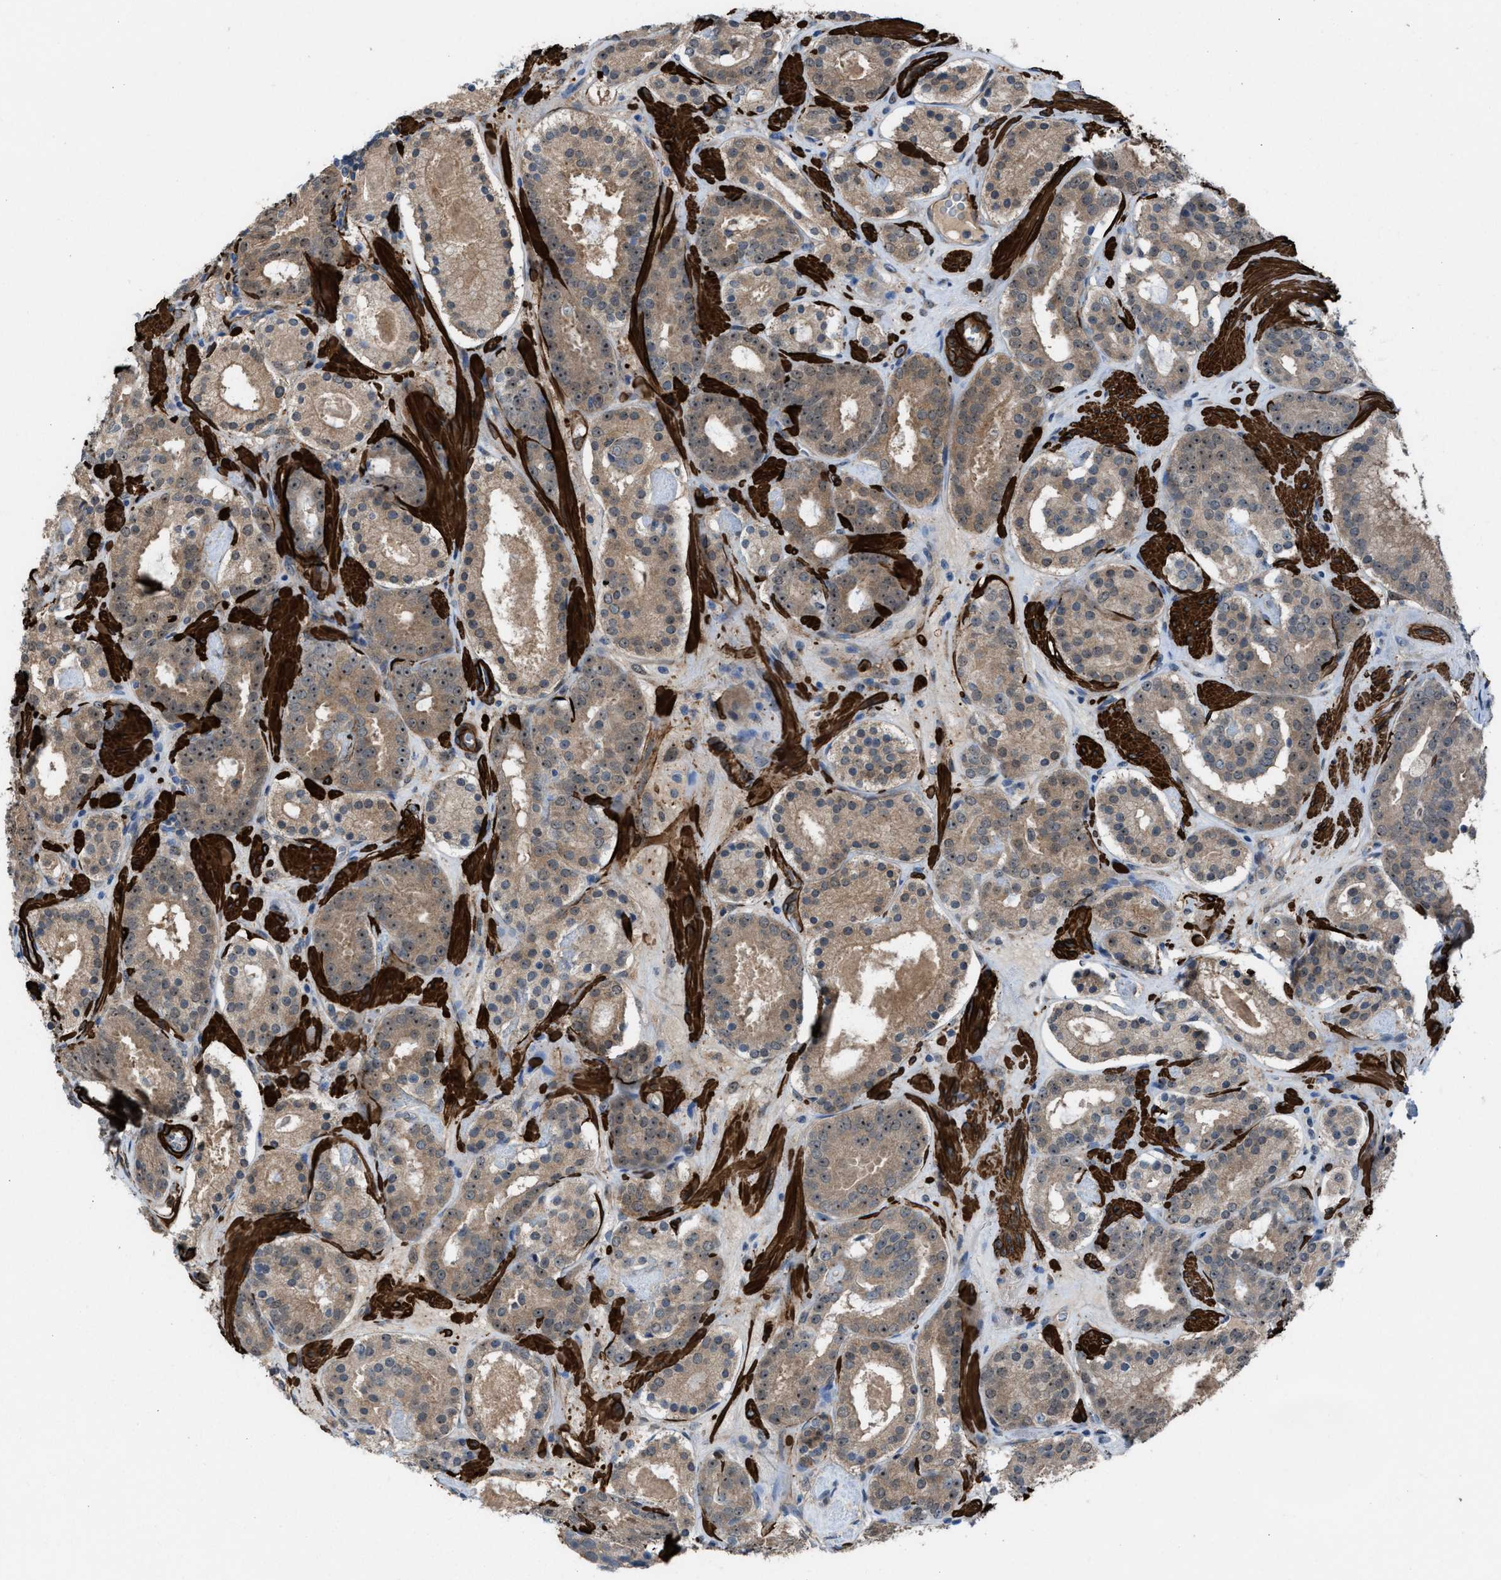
{"staining": {"intensity": "weak", "quantity": ">75%", "location": "cytoplasmic/membranous,nuclear"}, "tissue": "prostate cancer", "cell_type": "Tumor cells", "image_type": "cancer", "snomed": [{"axis": "morphology", "description": "Adenocarcinoma, Low grade"}, {"axis": "topography", "description": "Prostate"}], "caption": "Protein staining exhibits weak cytoplasmic/membranous and nuclear staining in approximately >75% of tumor cells in adenocarcinoma (low-grade) (prostate). The protein of interest is stained brown, and the nuclei are stained in blue (DAB (3,3'-diaminobenzidine) IHC with brightfield microscopy, high magnification).", "gene": "NQO2", "patient": {"sex": "male", "age": 69}}